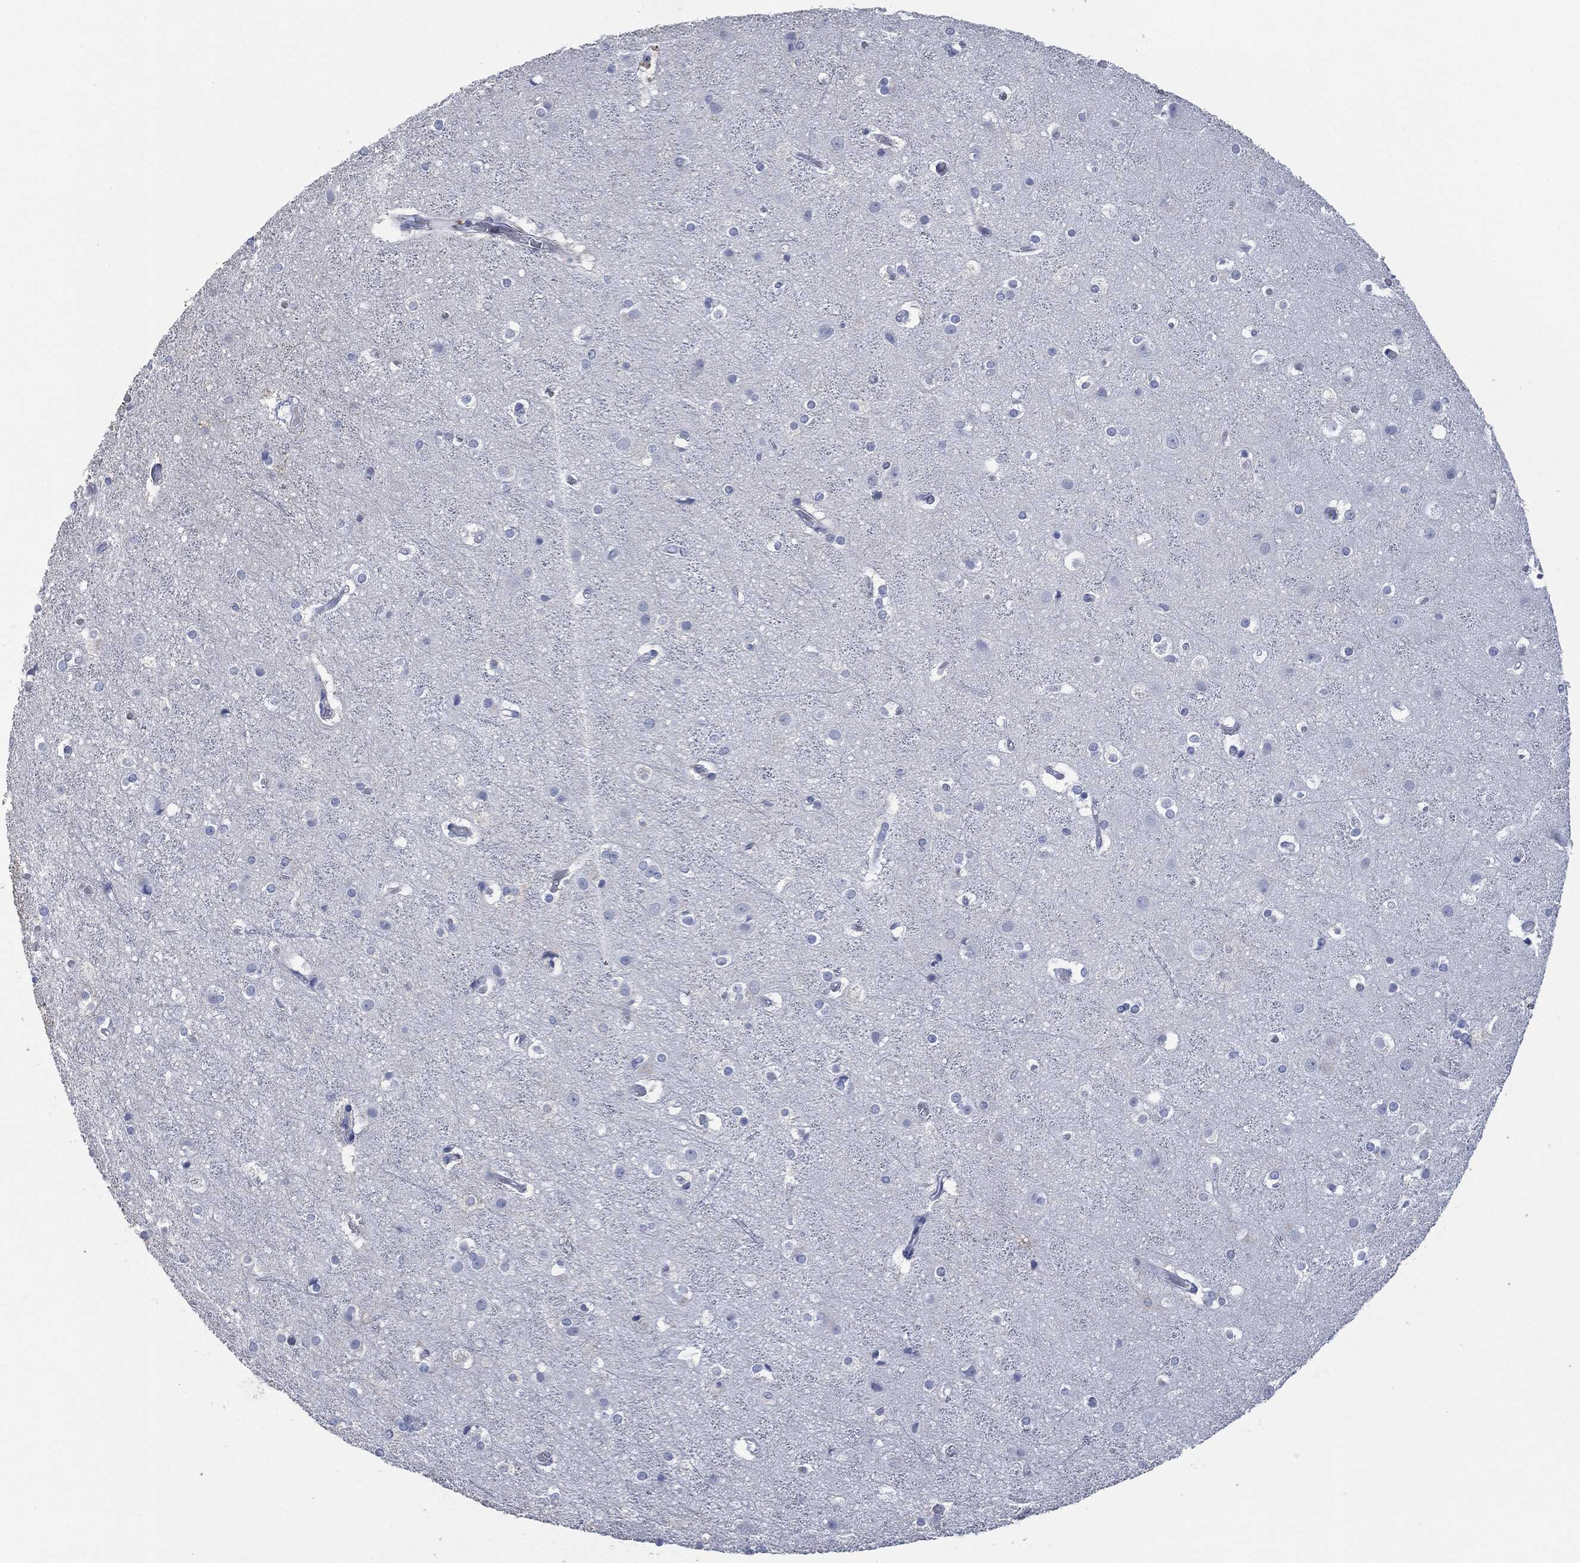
{"staining": {"intensity": "negative", "quantity": "none", "location": "none"}, "tissue": "cerebral cortex", "cell_type": "Endothelial cells", "image_type": "normal", "snomed": [{"axis": "morphology", "description": "Normal tissue, NOS"}, {"axis": "topography", "description": "Cerebral cortex"}], "caption": "Endothelial cells show no significant positivity in normal cerebral cortex.", "gene": "CEACAM8", "patient": {"sex": "female", "age": 52}}